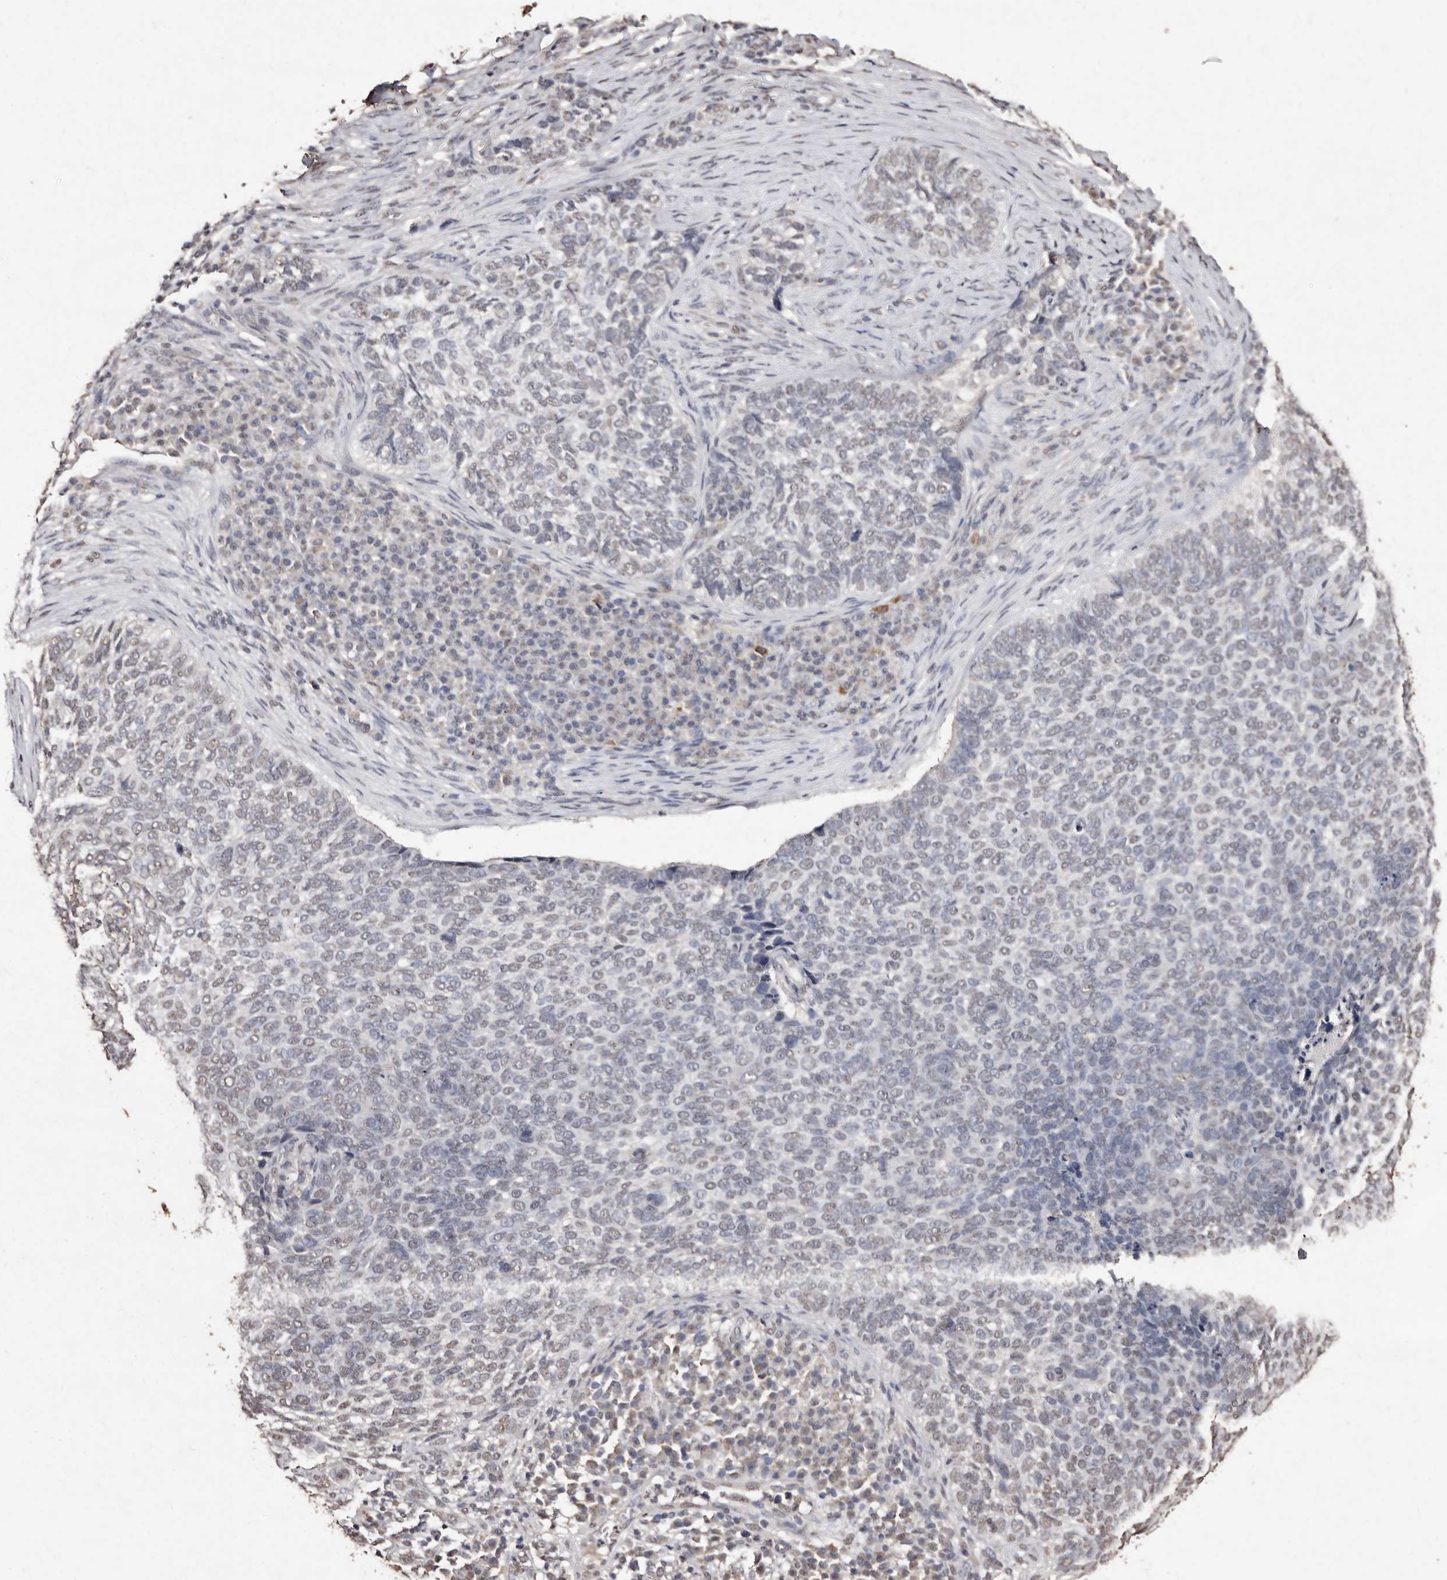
{"staining": {"intensity": "weak", "quantity": "<25%", "location": "nuclear"}, "tissue": "skin cancer", "cell_type": "Tumor cells", "image_type": "cancer", "snomed": [{"axis": "morphology", "description": "Basal cell carcinoma"}, {"axis": "topography", "description": "Skin"}], "caption": "Tumor cells are negative for protein expression in human skin basal cell carcinoma.", "gene": "ERBB4", "patient": {"sex": "female", "age": 64}}